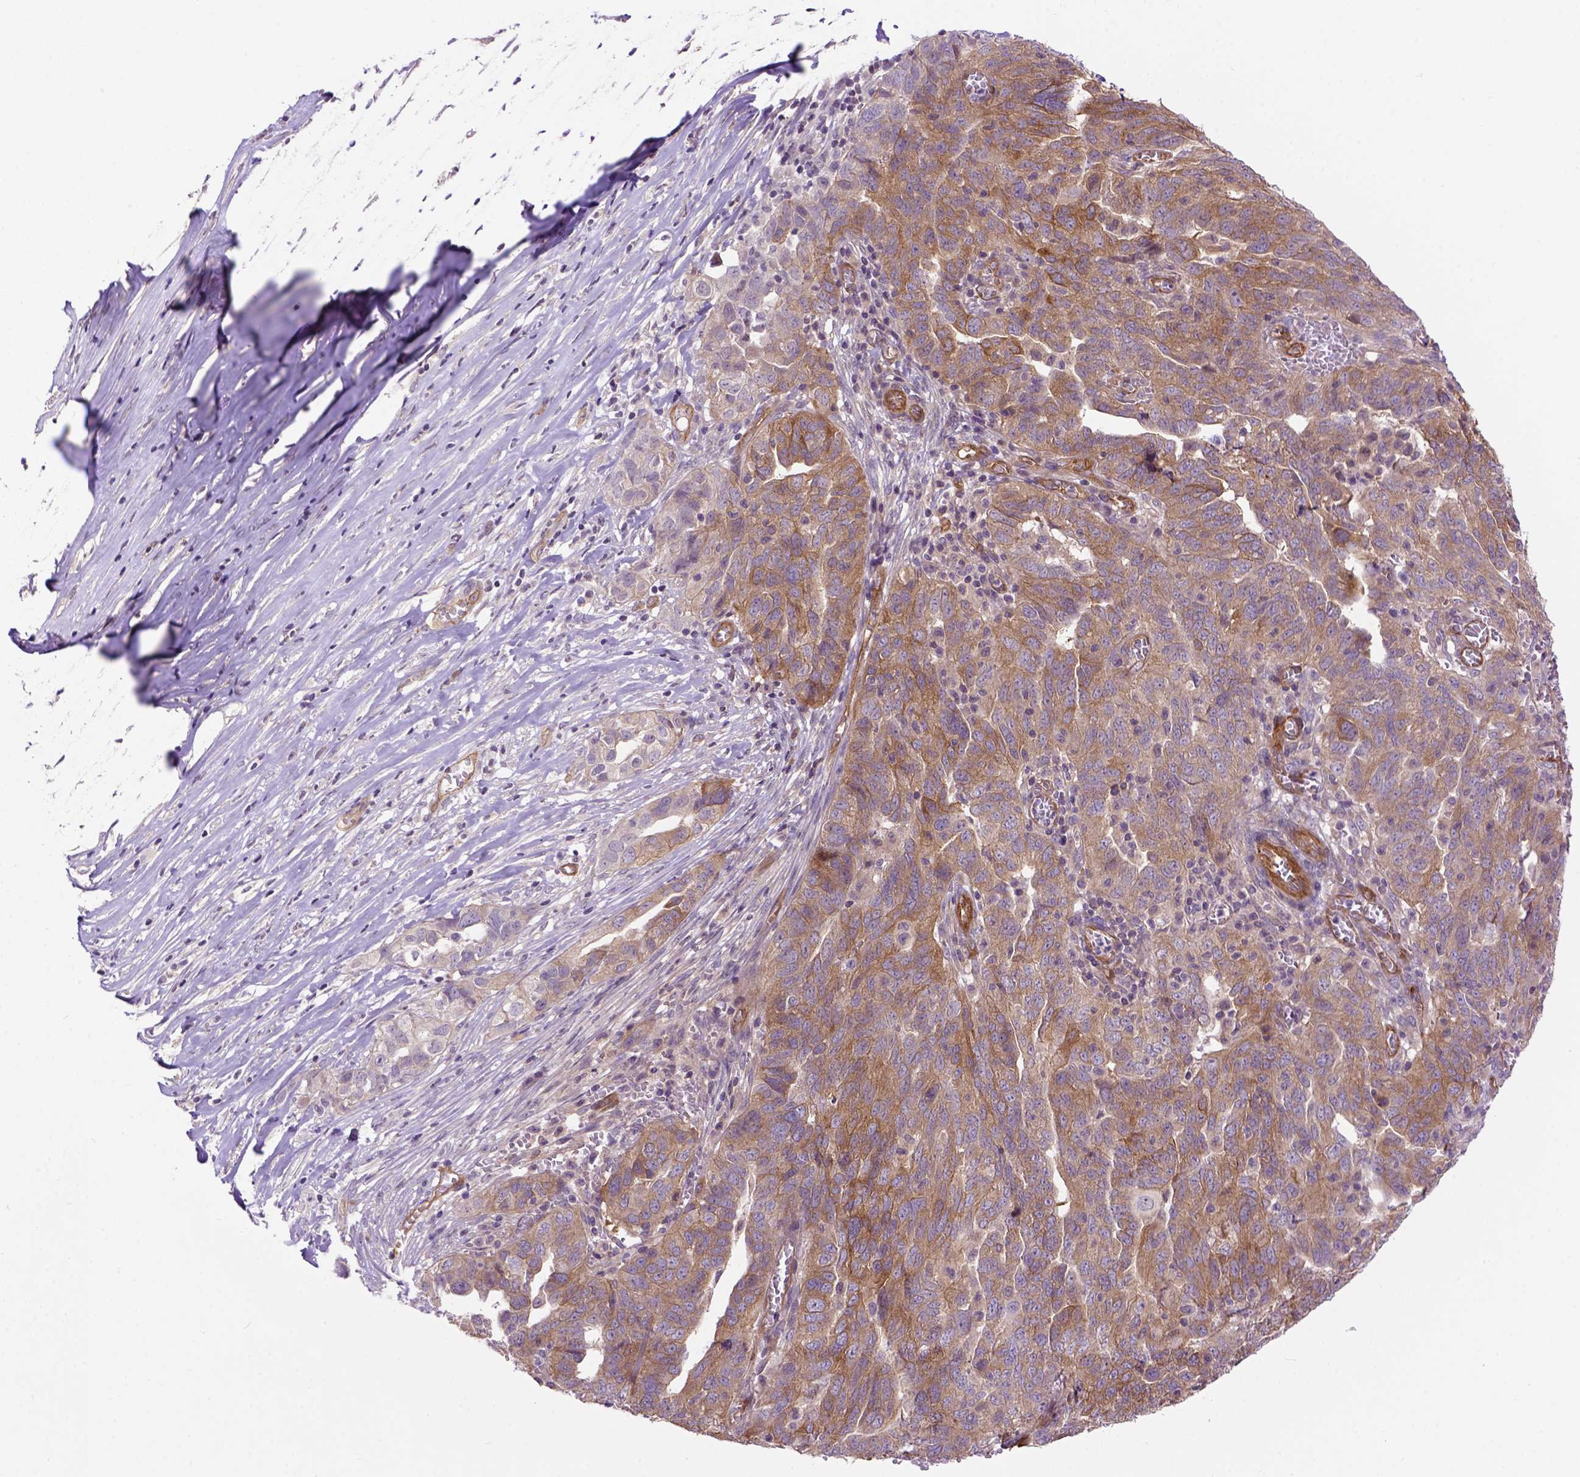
{"staining": {"intensity": "moderate", "quantity": ">75%", "location": "cytoplasmic/membranous"}, "tissue": "ovarian cancer", "cell_type": "Tumor cells", "image_type": "cancer", "snomed": [{"axis": "morphology", "description": "Carcinoma, endometroid"}, {"axis": "topography", "description": "Soft tissue"}, {"axis": "topography", "description": "Ovary"}], "caption": "An IHC image of neoplastic tissue is shown. Protein staining in brown highlights moderate cytoplasmic/membranous positivity in endometroid carcinoma (ovarian) within tumor cells. (DAB IHC with brightfield microscopy, high magnification).", "gene": "CASKIN2", "patient": {"sex": "female", "age": 52}}